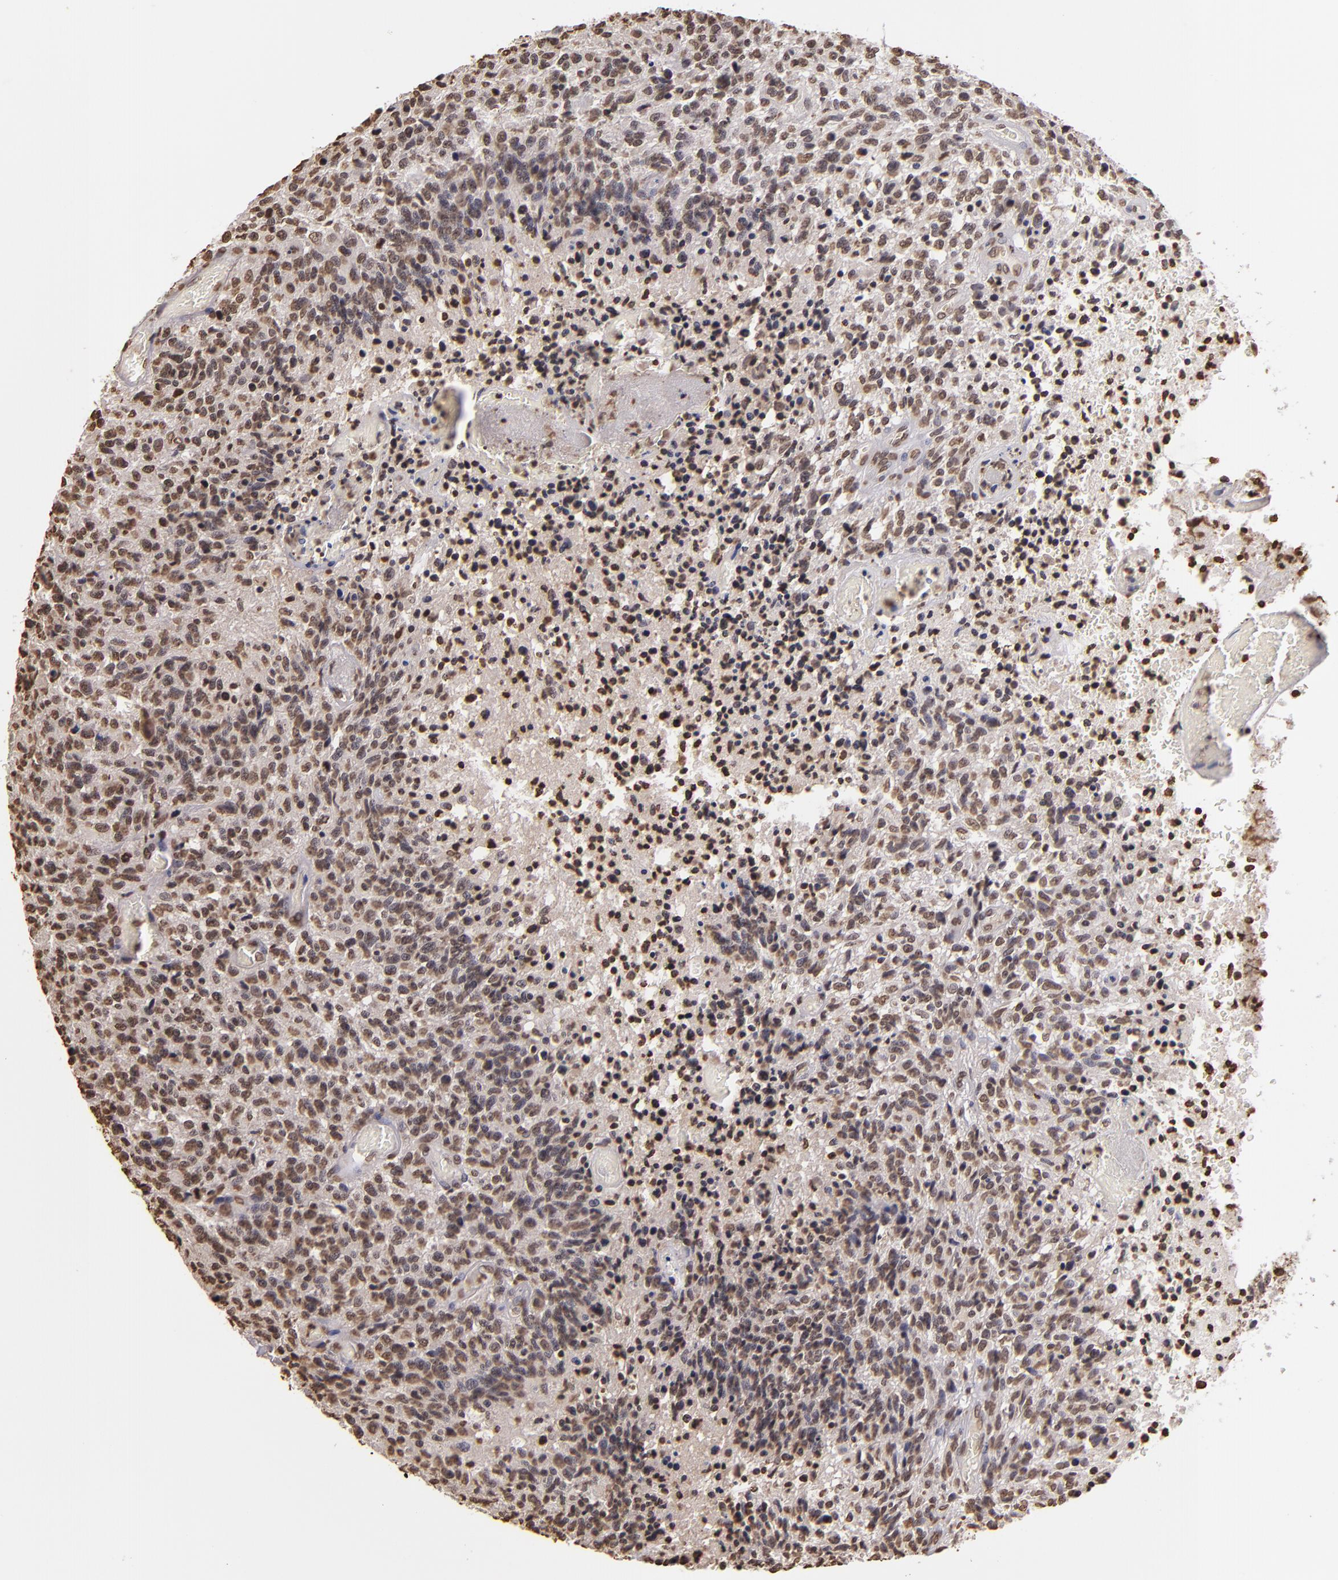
{"staining": {"intensity": "moderate", "quantity": ">75%", "location": "nuclear"}, "tissue": "glioma", "cell_type": "Tumor cells", "image_type": "cancer", "snomed": [{"axis": "morphology", "description": "Glioma, malignant, High grade"}, {"axis": "topography", "description": "Brain"}], "caption": "An image of malignant glioma (high-grade) stained for a protein shows moderate nuclear brown staining in tumor cells. The protein is shown in brown color, while the nuclei are stained blue.", "gene": "LBX1", "patient": {"sex": "male", "age": 36}}